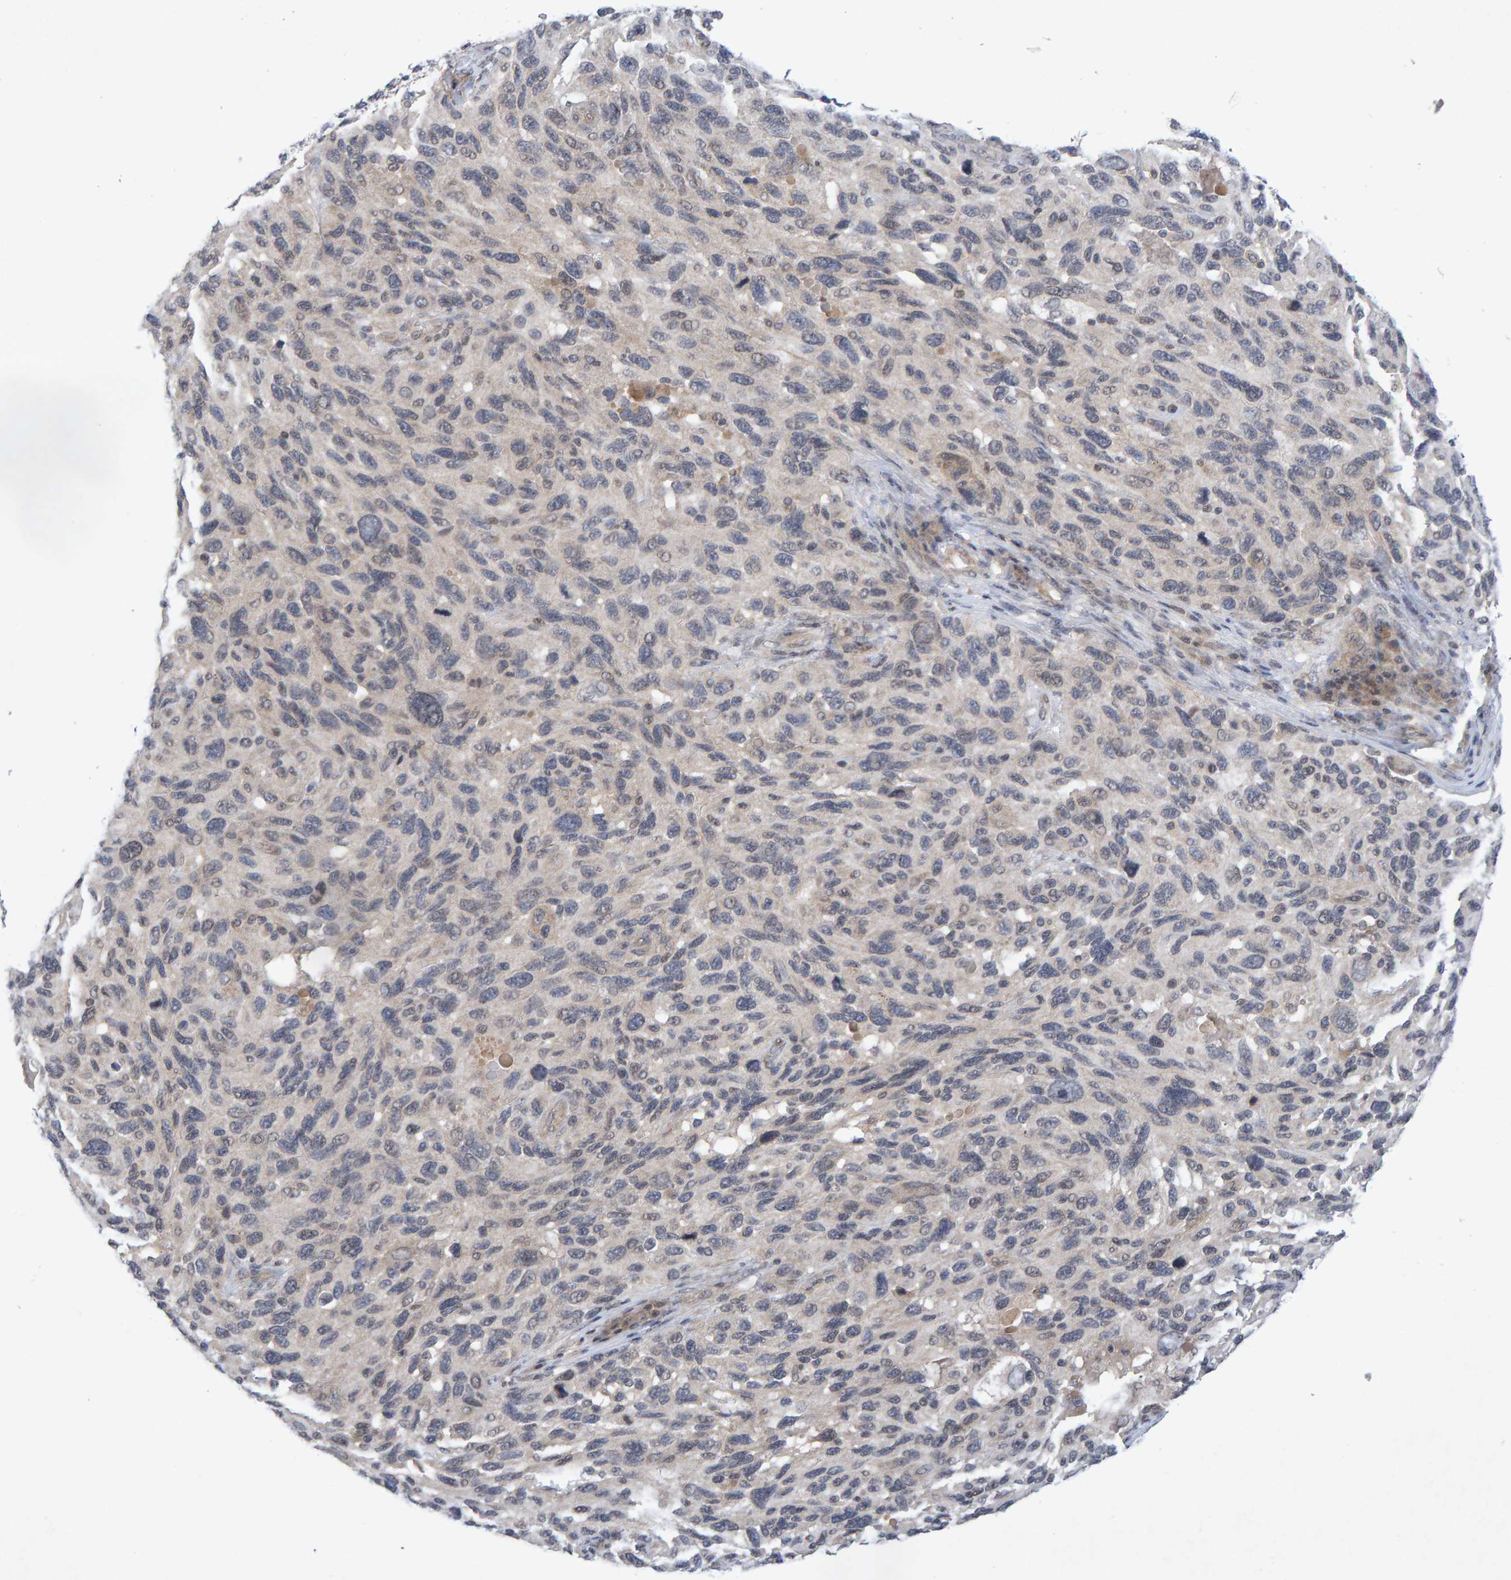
{"staining": {"intensity": "negative", "quantity": "none", "location": "none"}, "tissue": "melanoma", "cell_type": "Tumor cells", "image_type": "cancer", "snomed": [{"axis": "morphology", "description": "Malignant melanoma, NOS"}, {"axis": "topography", "description": "Skin"}], "caption": "A high-resolution histopathology image shows immunohistochemistry (IHC) staining of malignant melanoma, which exhibits no significant staining in tumor cells.", "gene": "CDH2", "patient": {"sex": "male", "age": 53}}